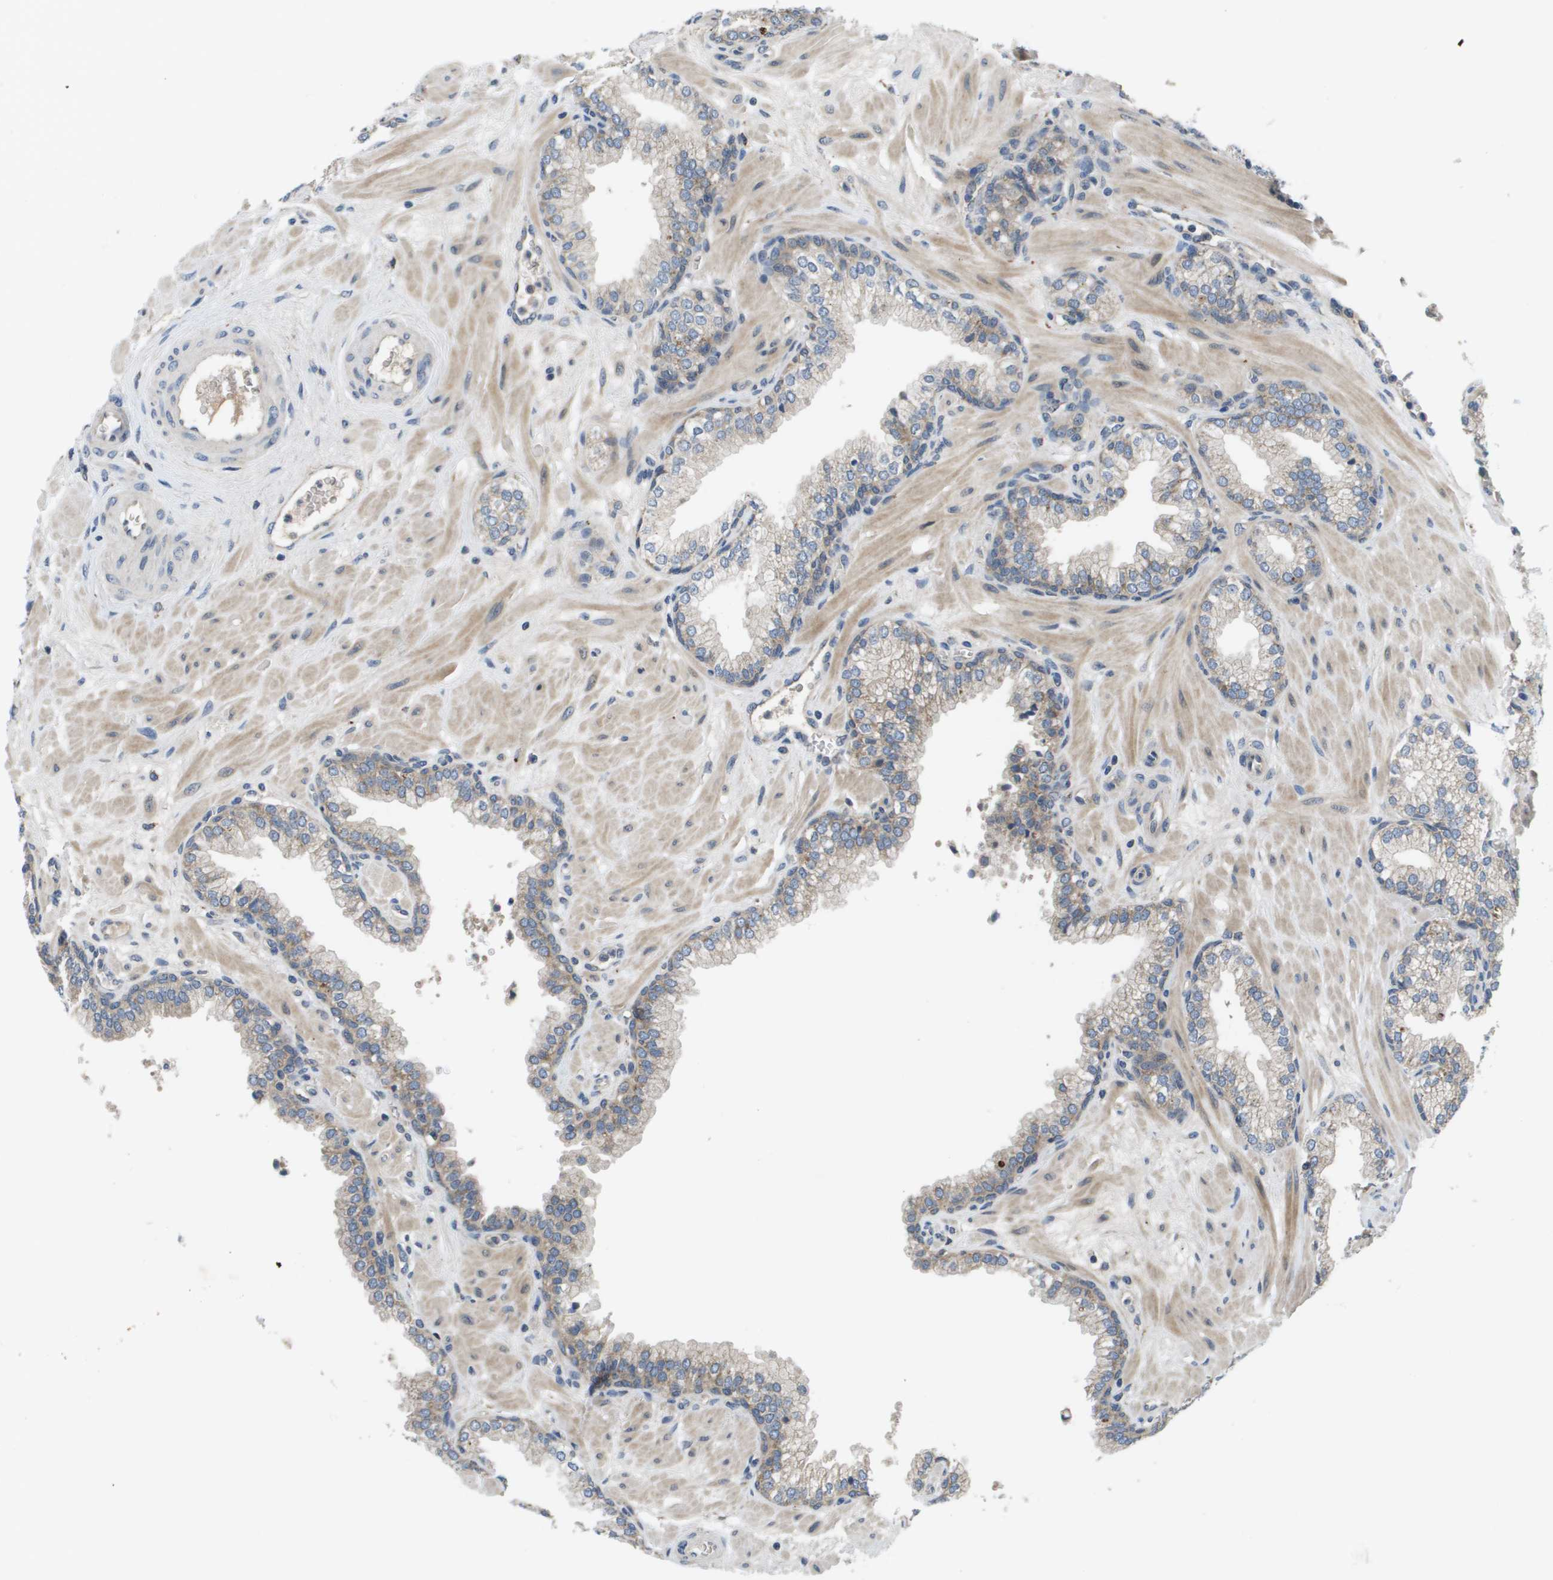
{"staining": {"intensity": "weak", "quantity": "25%-75%", "location": "cytoplasmic/membranous"}, "tissue": "prostate", "cell_type": "Glandular cells", "image_type": "normal", "snomed": [{"axis": "morphology", "description": "Normal tissue, NOS"}, {"axis": "morphology", "description": "Urothelial carcinoma, Low grade"}, {"axis": "topography", "description": "Urinary bladder"}, {"axis": "topography", "description": "Prostate"}], "caption": "Benign prostate was stained to show a protein in brown. There is low levels of weak cytoplasmic/membranous positivity in approximately 25%-75% of glandular cells.", "gene": "SLC25A20", "patient": {"sex": "male", "age": 60}}